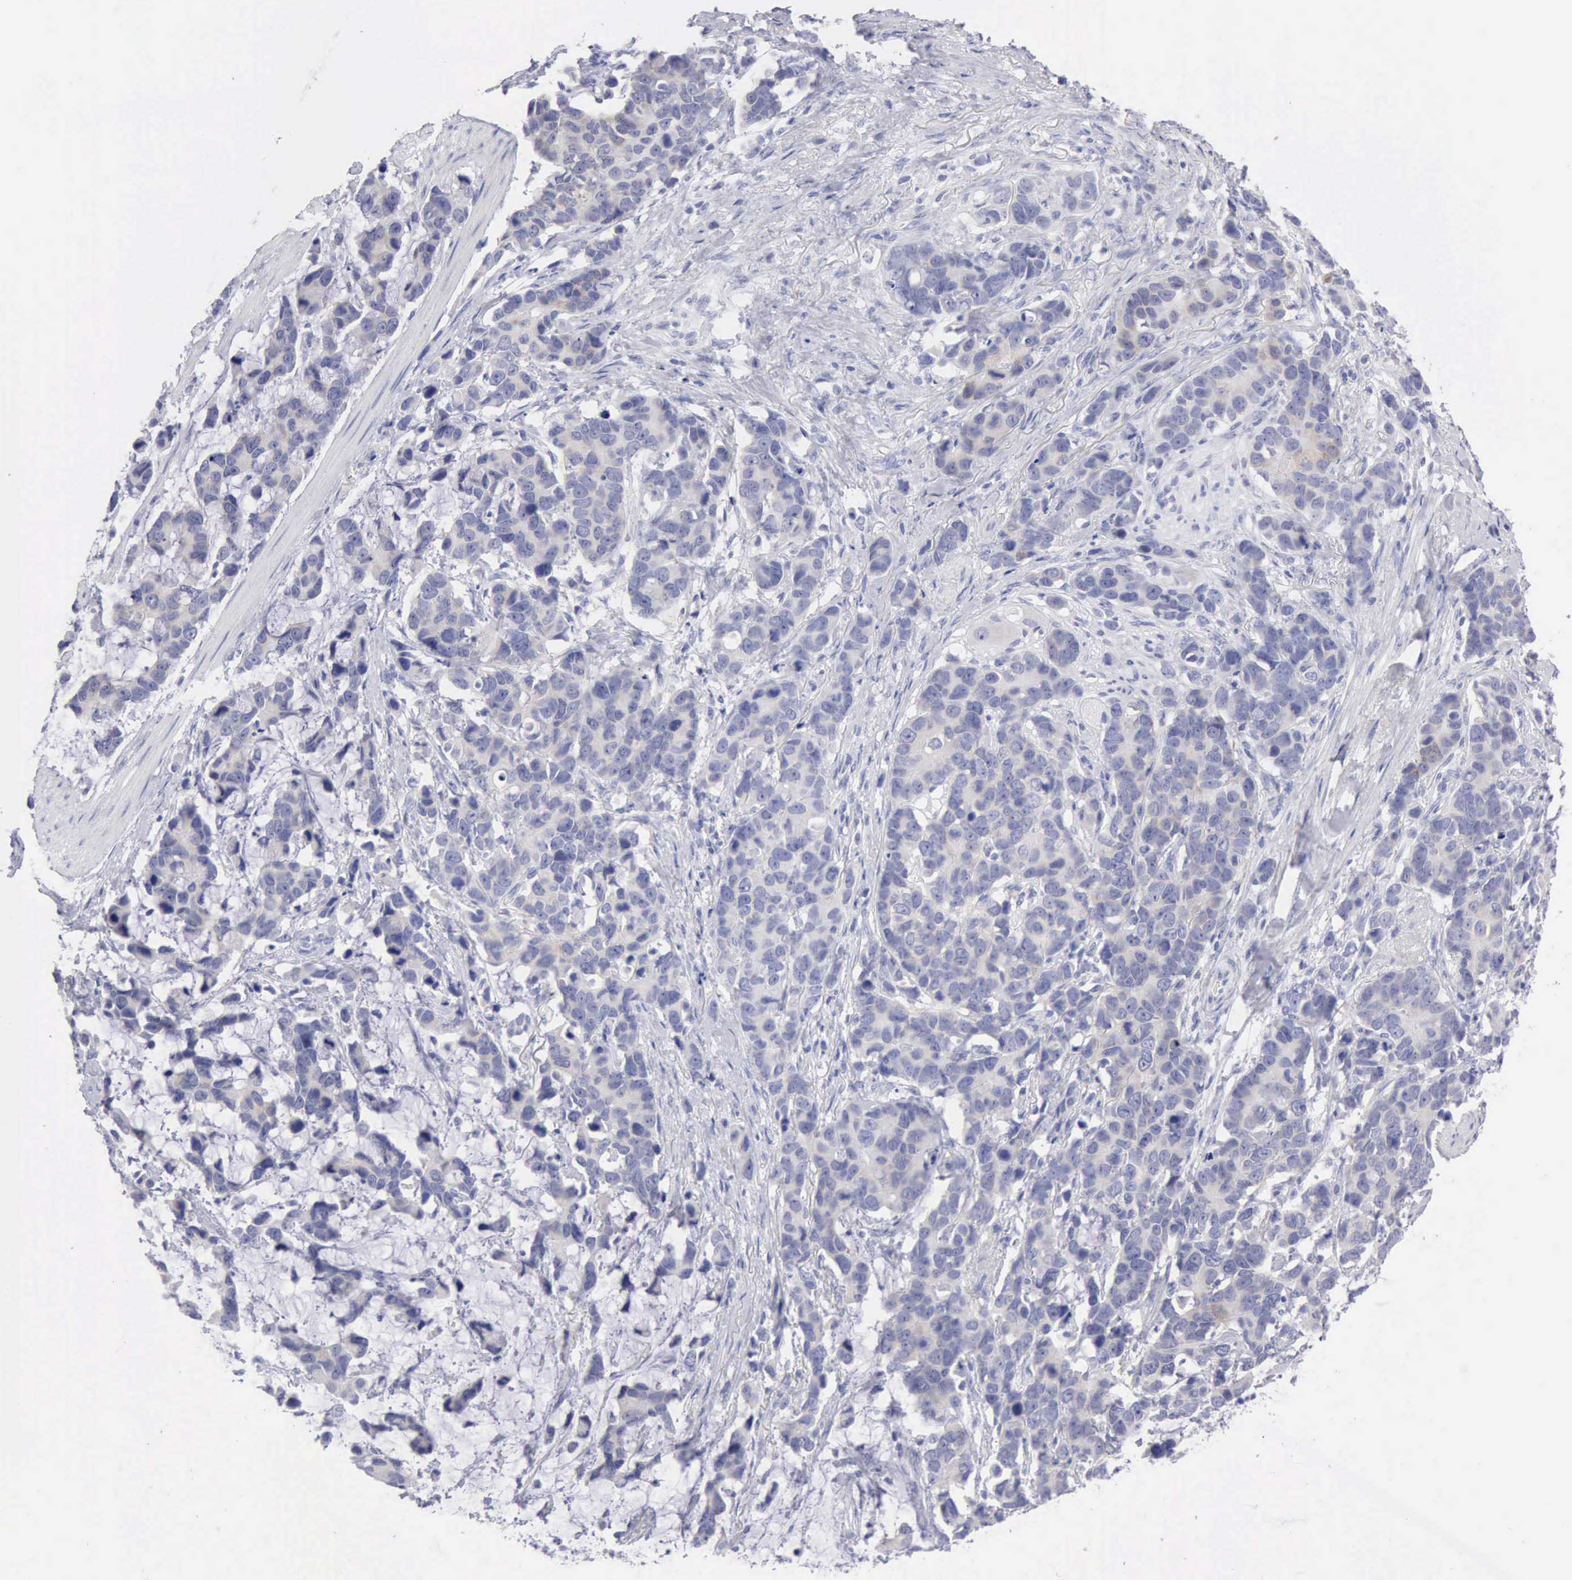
{"staining": {"intensity": "negative", "quantity": "none", "location": "none"}, "tissue": "stomach cancer", "cell_type": "Tumor cells", "image_type": "cancer", "snomed": [{"axis": "morphology", "description": "Adenocarcinoma, NOS"}, {"axis": "topography", "description": "Stomach, upper"}], "caption": "DAB immunohistochemical staining of adenocarcinoma (stomach) demonstrates no significant expression in tumor cells.", "gene": "ANGEL1", "patient": {"sex": "male", "age": 71}}